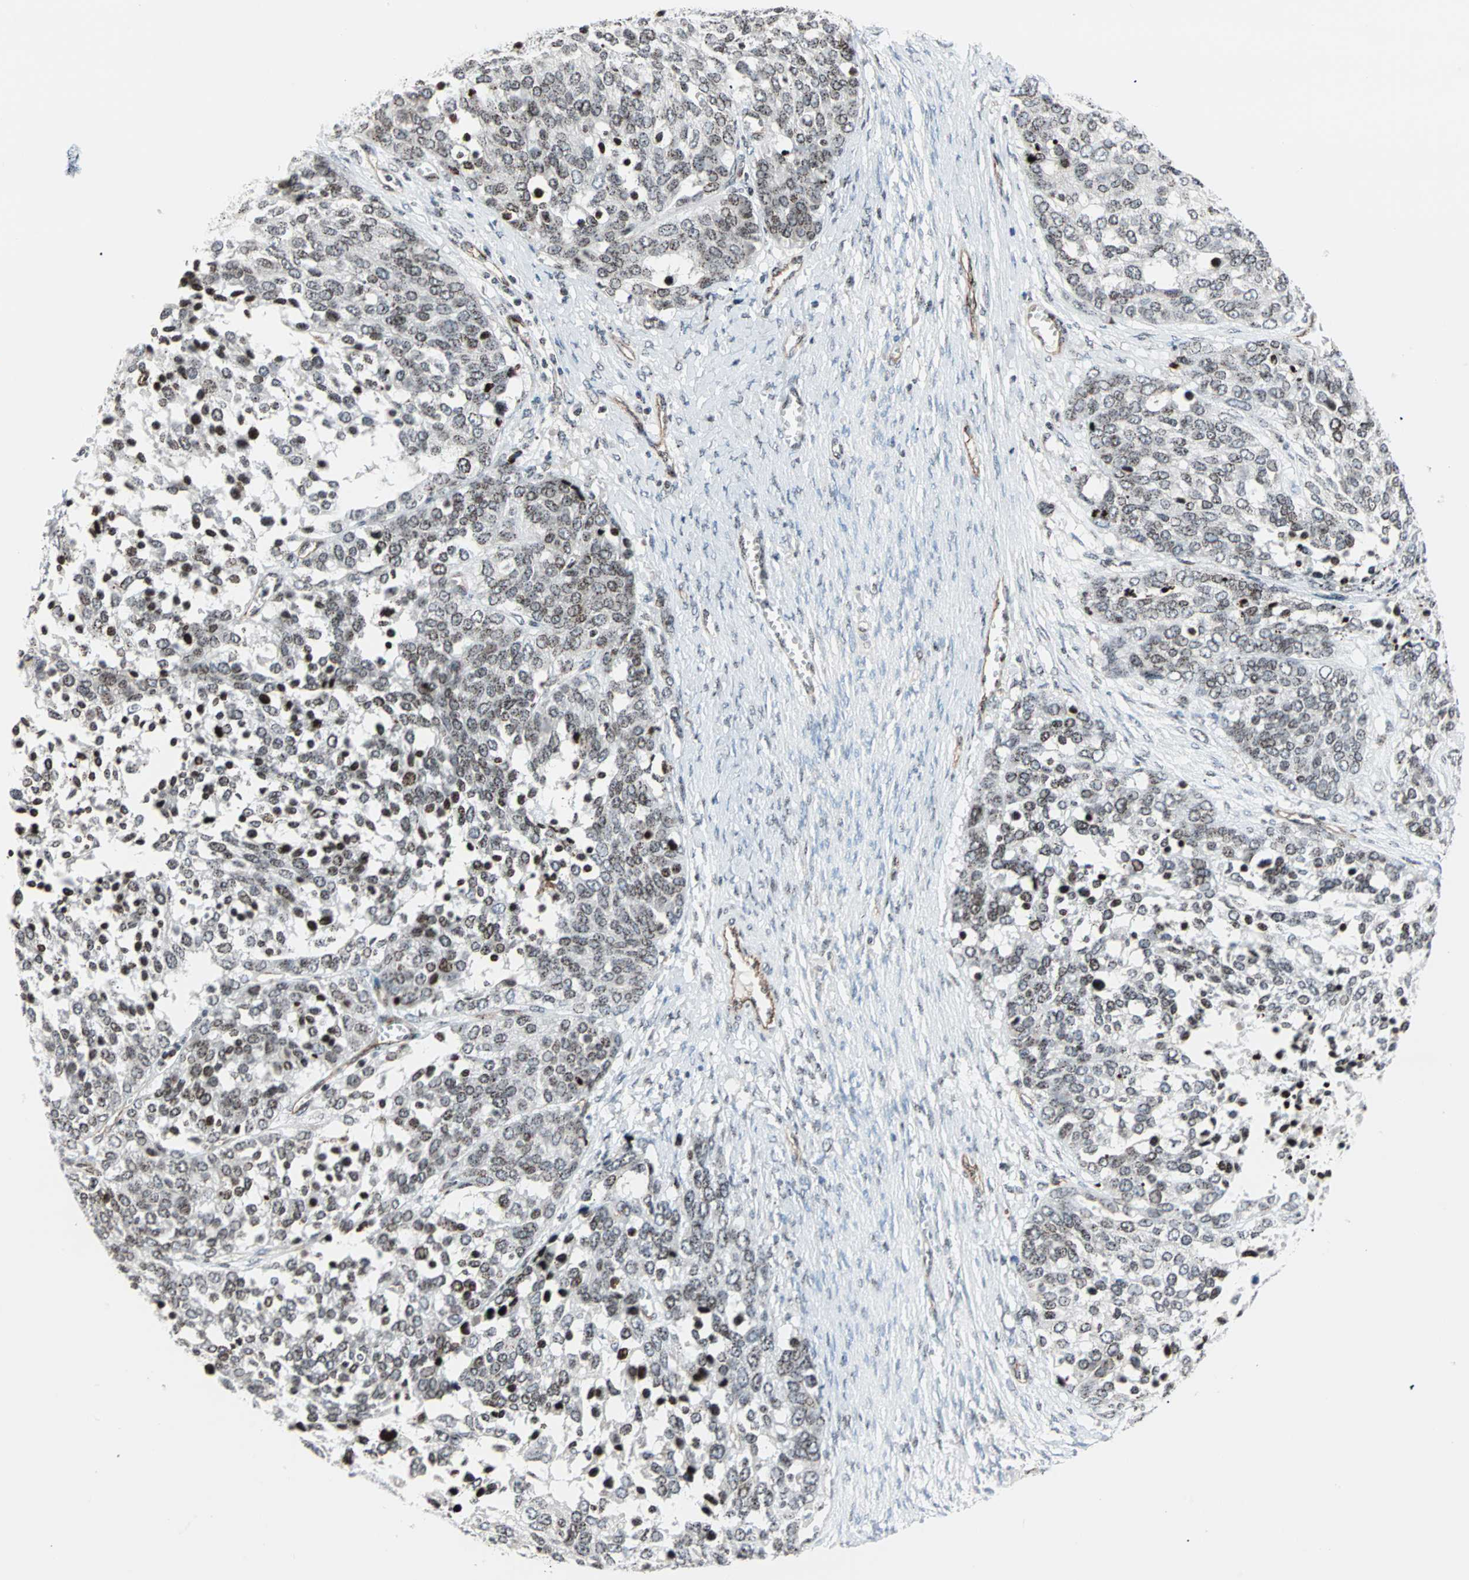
{"staining": {"intensity": "weak", "quantity": ">75%", "location": "nuclear"}, "tissue": "ovarian cancer", "cell_type": "Tumor cells", "image_type": "cancer", "snomed": [{"axis": "morphology", "description": "Cystadenocarcinoma, serous, NOS"}, {"axis": "topography", "description": "Ovary"}], "caption": "A low amount of weak nuclear expression is present in approximately >75% of tumor cells in ovarian serous cystadenocarcinoma tissue.", "gene": "CENPA", "patient": {"sex": "female", "age": 44}}